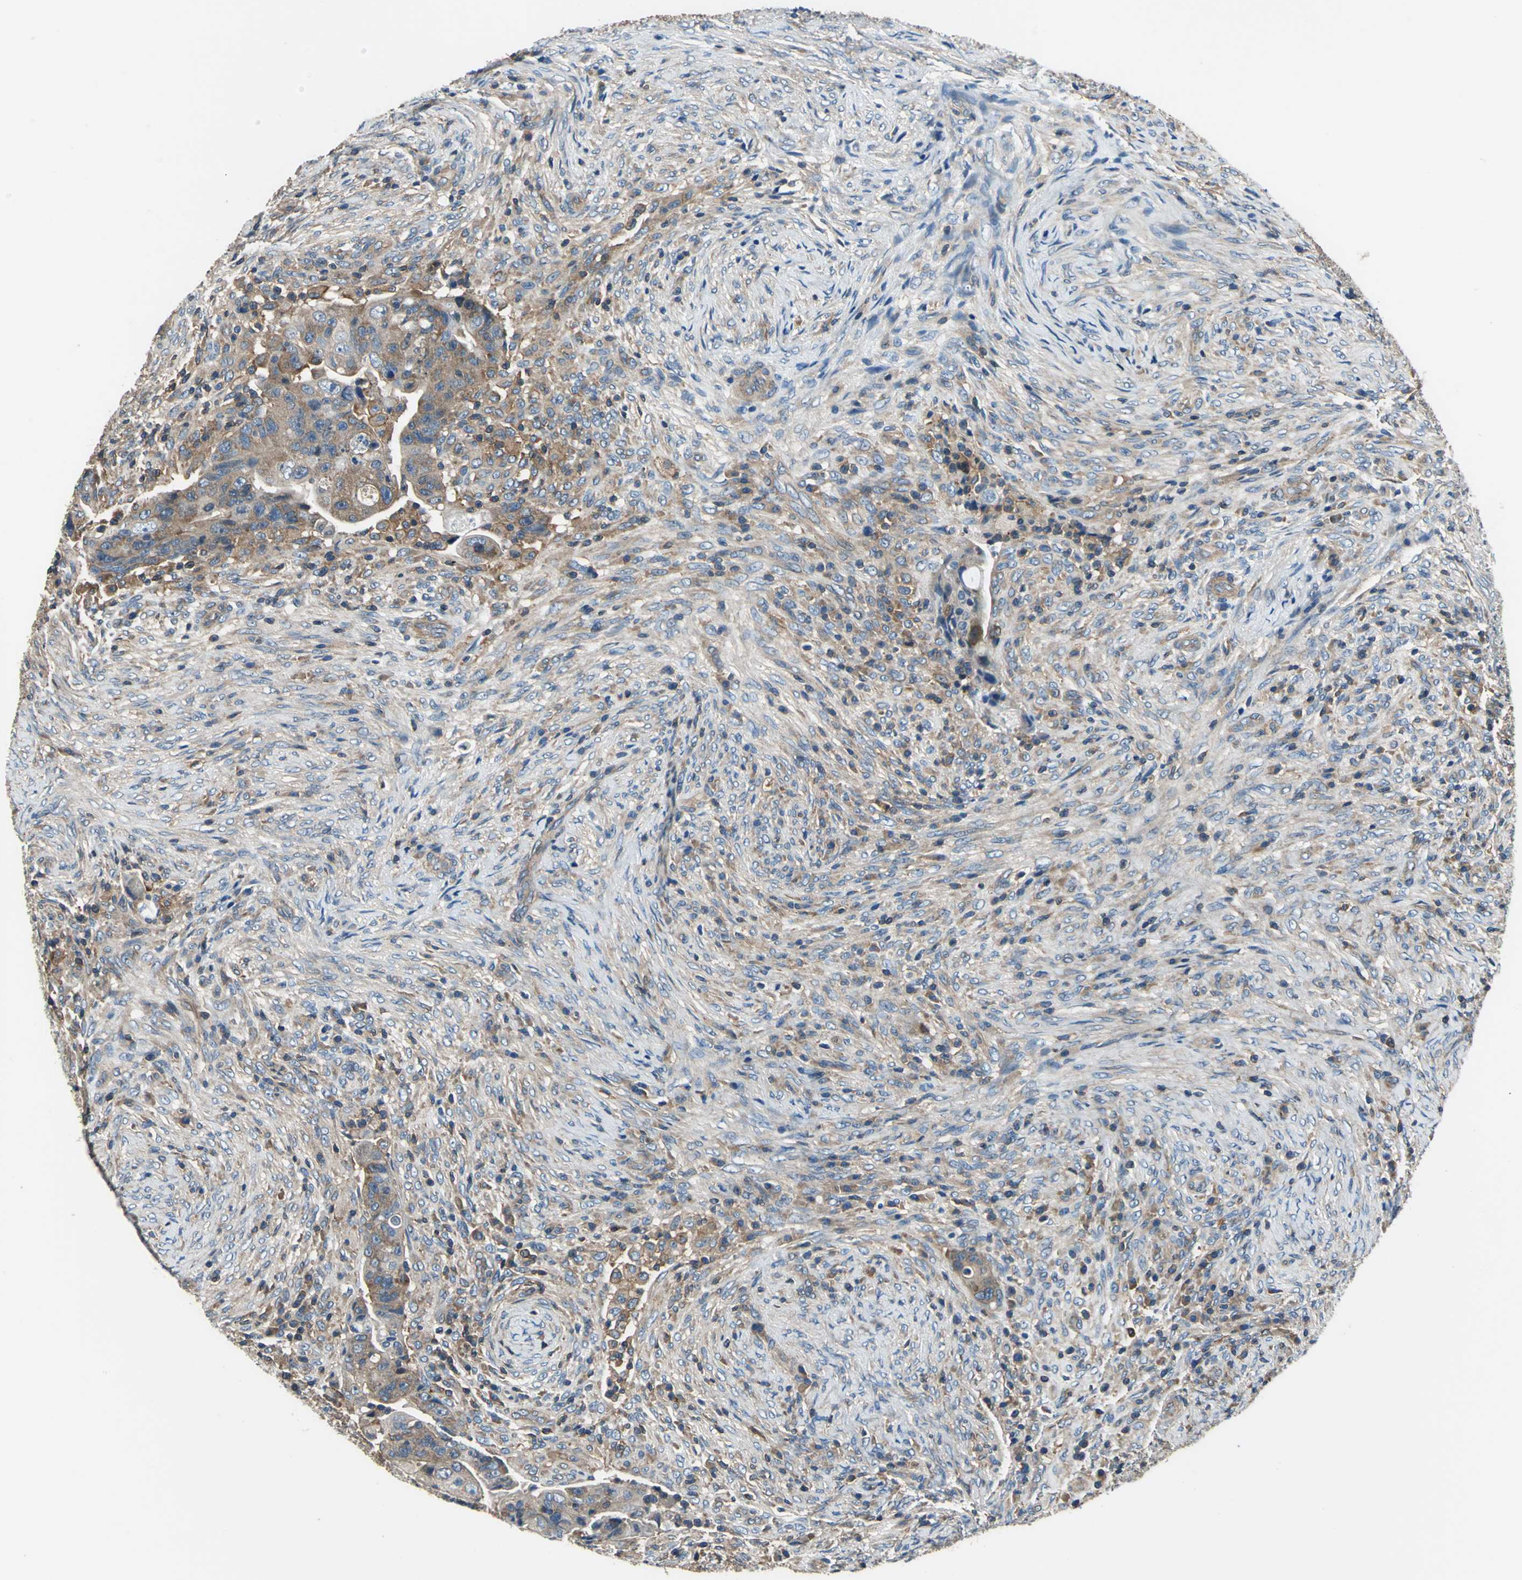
{"staining": {"intensity": "moderate", "quantity": "25%-75%", "location": "cytoplasmic/membranous"}, "tissue": "colorectal cancer", "cell_type": "Tumor cells", "image_type": "cancer", "snomed": [{"axis": "morphology", "description": "Adenocarcinoma, NOS"}, {"axis": "topography", "description": "Rectum"}], "caption": "Immunohistochemistry photomicrograph of human colorectal cancer stained for a protein (brown), which exhibits medium levels of moderate cytoplasmic/membranous positivity in approximately 25%-75% of tumor cells.", "gene": "DDX3Y", "patient": {"sex": "female", "age": 71}}